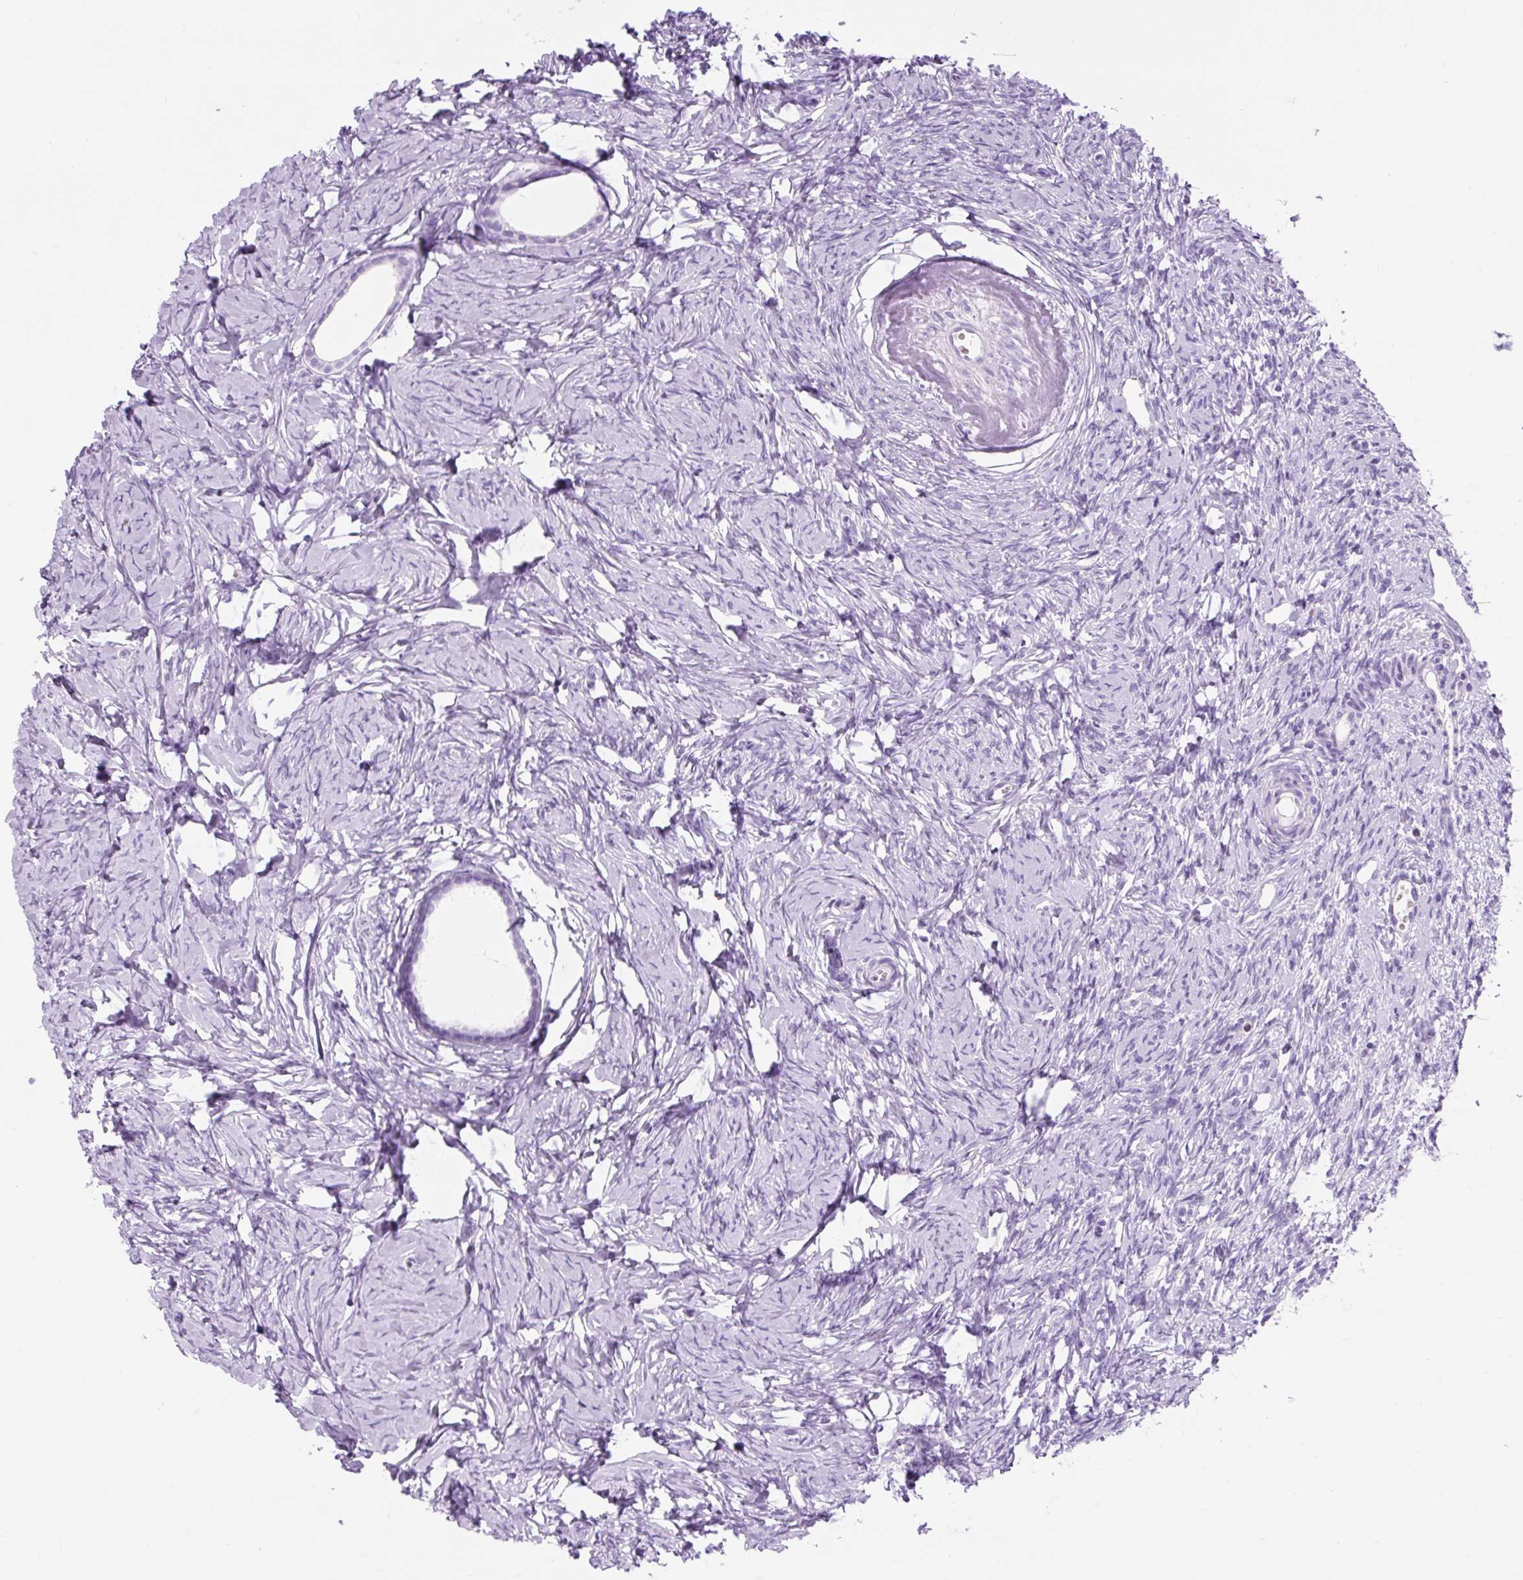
{"staining": {"intensity": "negative", "quantity": "none", "location": "none"}, "tissue": "ovary", "cell_type": "Follicle cells", "image_type": "normal", "snomed": [{"axis": "morphology", "description": "Normal tissue, NOS"}, {"axis": "topography", "description": "Ovary"}], "caption": "IHC of normal ovary shows no staining in follicle cells.", "gene": "OR10A7", "patient": {"sex": "female", "age": 51}}